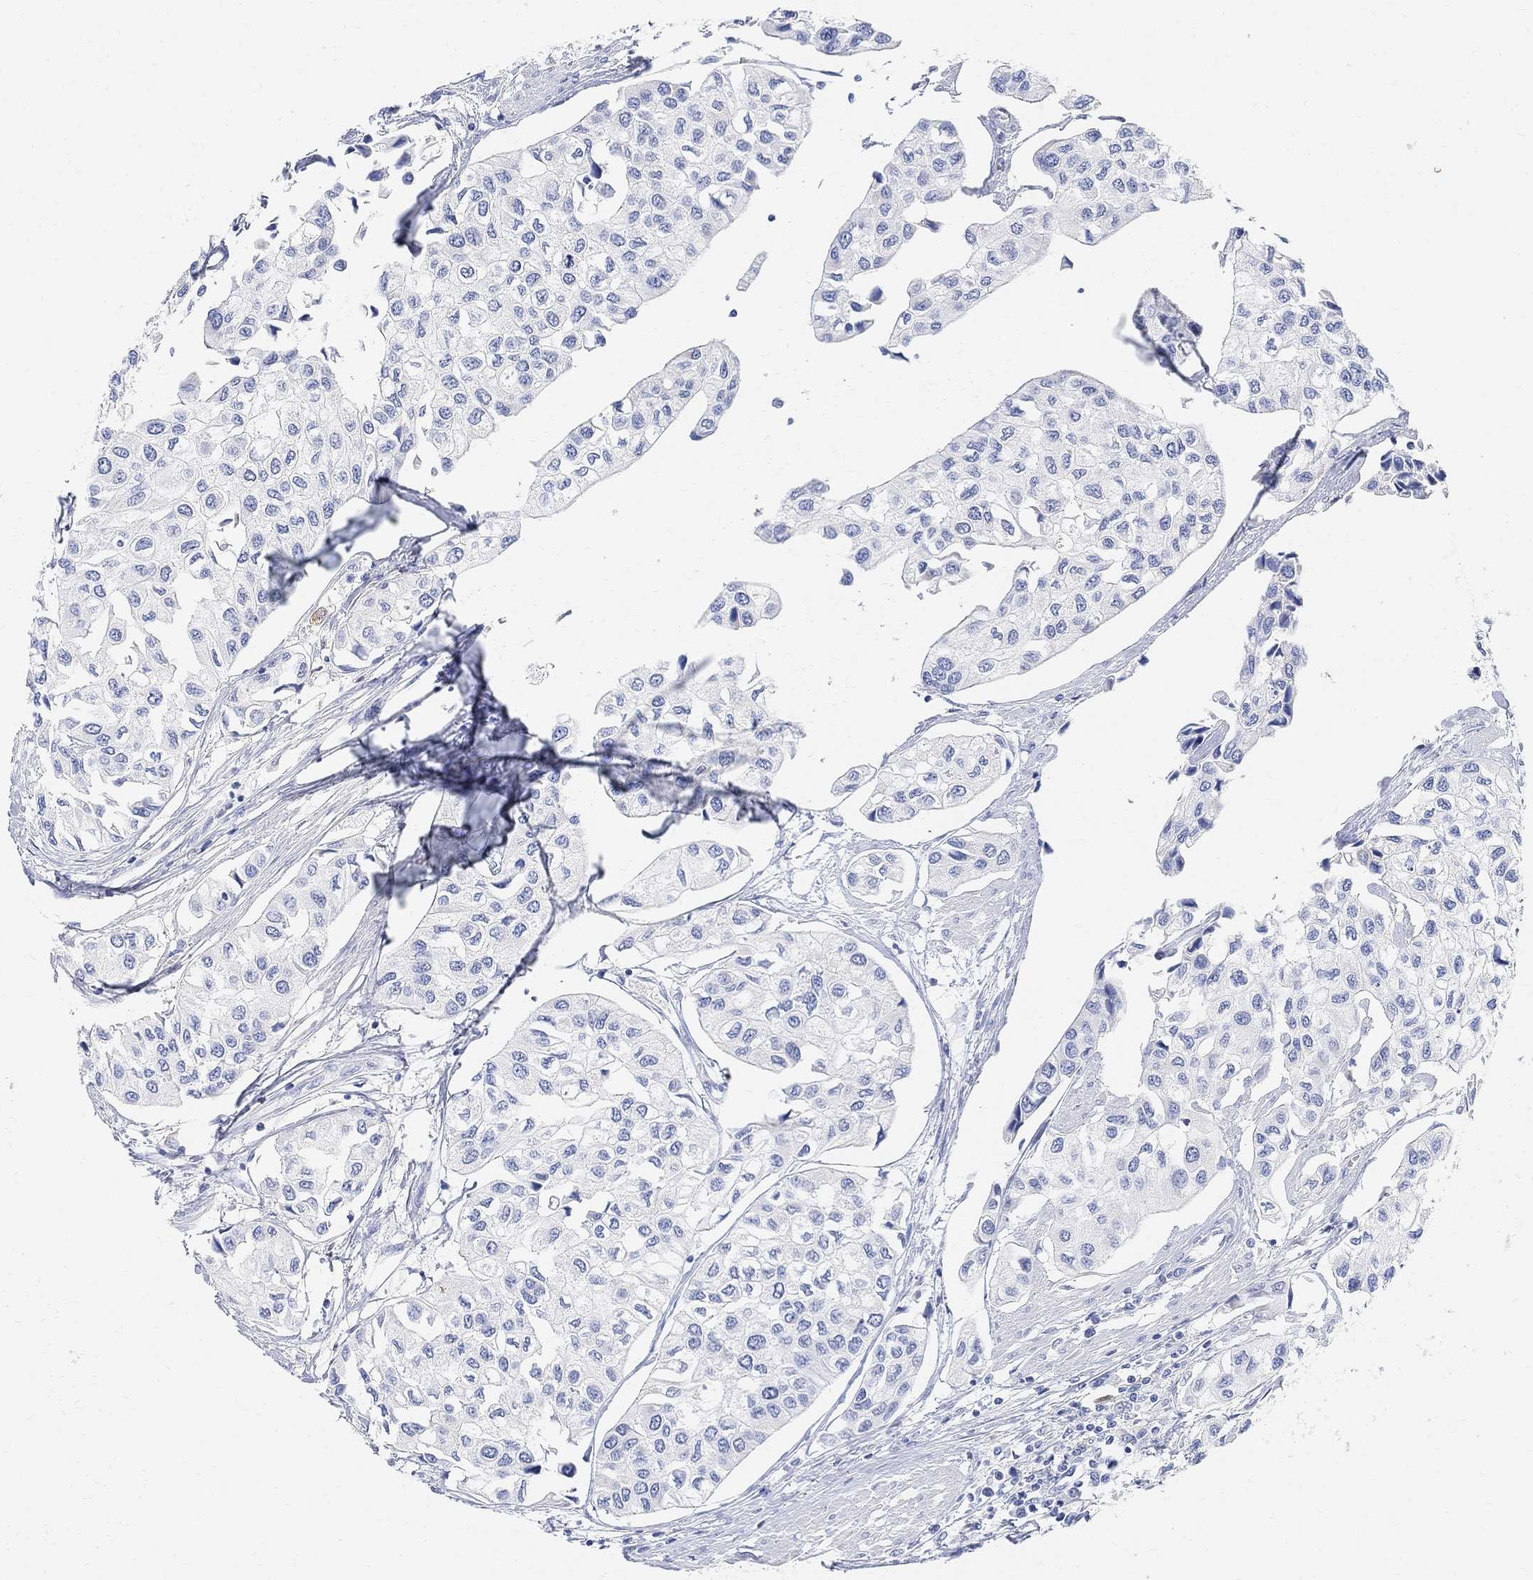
{"staining": {"intensity": "negative", "quantity": "none", "location": "none"}, "tissue": "urothelial cancer", "cell_type": "Tumor cells", "image_type": "cancer", "snomed": [{"axis": "morphology", "description": "Urothelial carcinoma, High grade"}, {"axis": "topography", "description": "Urinary bladder"}], "caption": "An immunohistochemistry (IHC) micrograph of urothelial cancer is shown. There is no staining in tumor cells of urothelial cancer.", "gene": "RETNLB", "patient": {"sex": "male", "age": 73}}